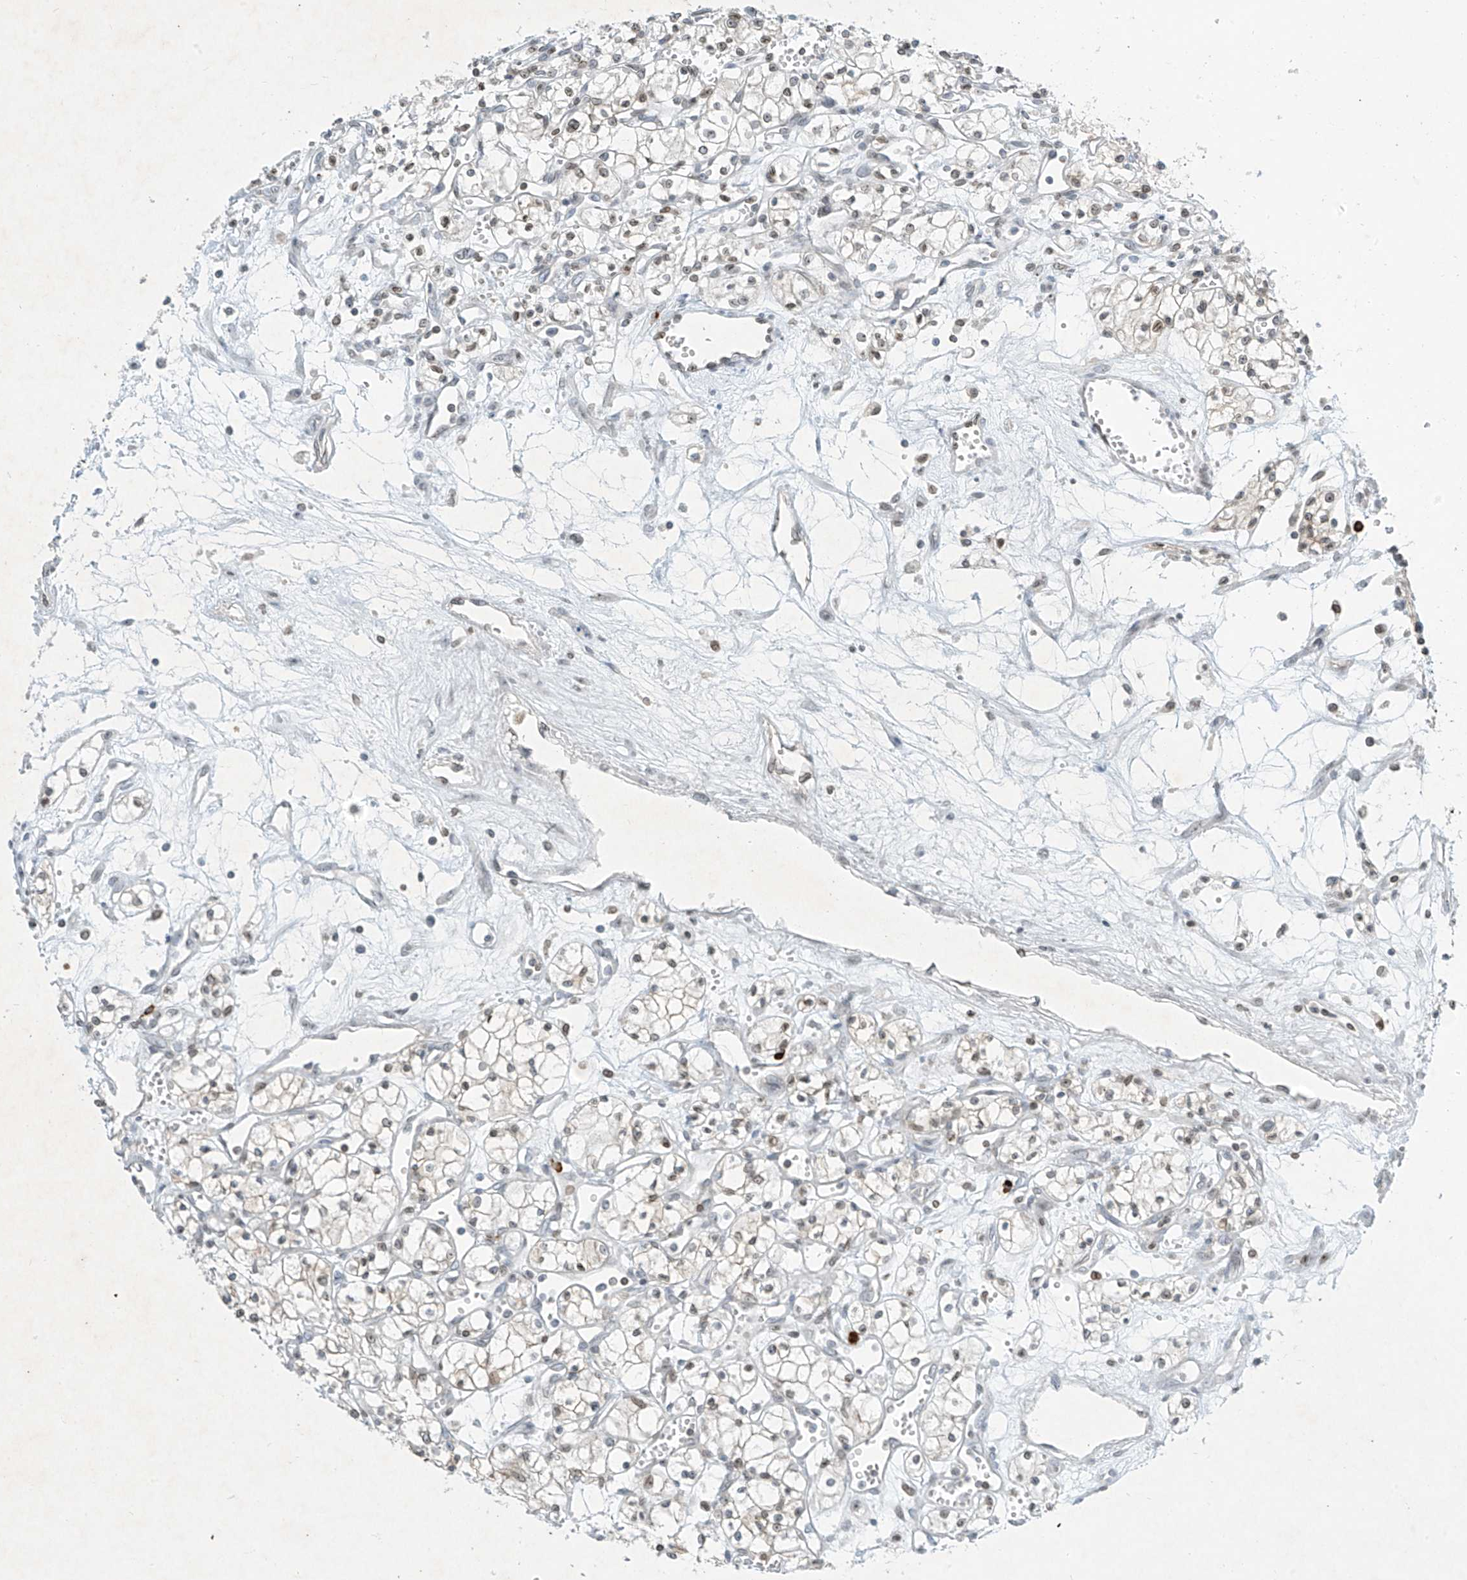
{"staining": {"intensity": "weak", "quantity": "<25%", "location": "nuclear"}, "tissue": "renal cancer", "cell_type": "Tumor cells", "image_type": "cancer", "snomed": [{"axis": "morphology", "description": "Adenocarcinoma, NOS"}, {"axis": "topography", "description": "Kidney"}], "caption": "Immunohistochemistry image of neoplastic tissue: renal cancer (adenocarcinoma) stained with DAB (3,3'-diaminobenzidine) displays no significant protein staining in tumor cells.", "gene": "SAMD15", "patient": {"sex": "male", "age": 59}}